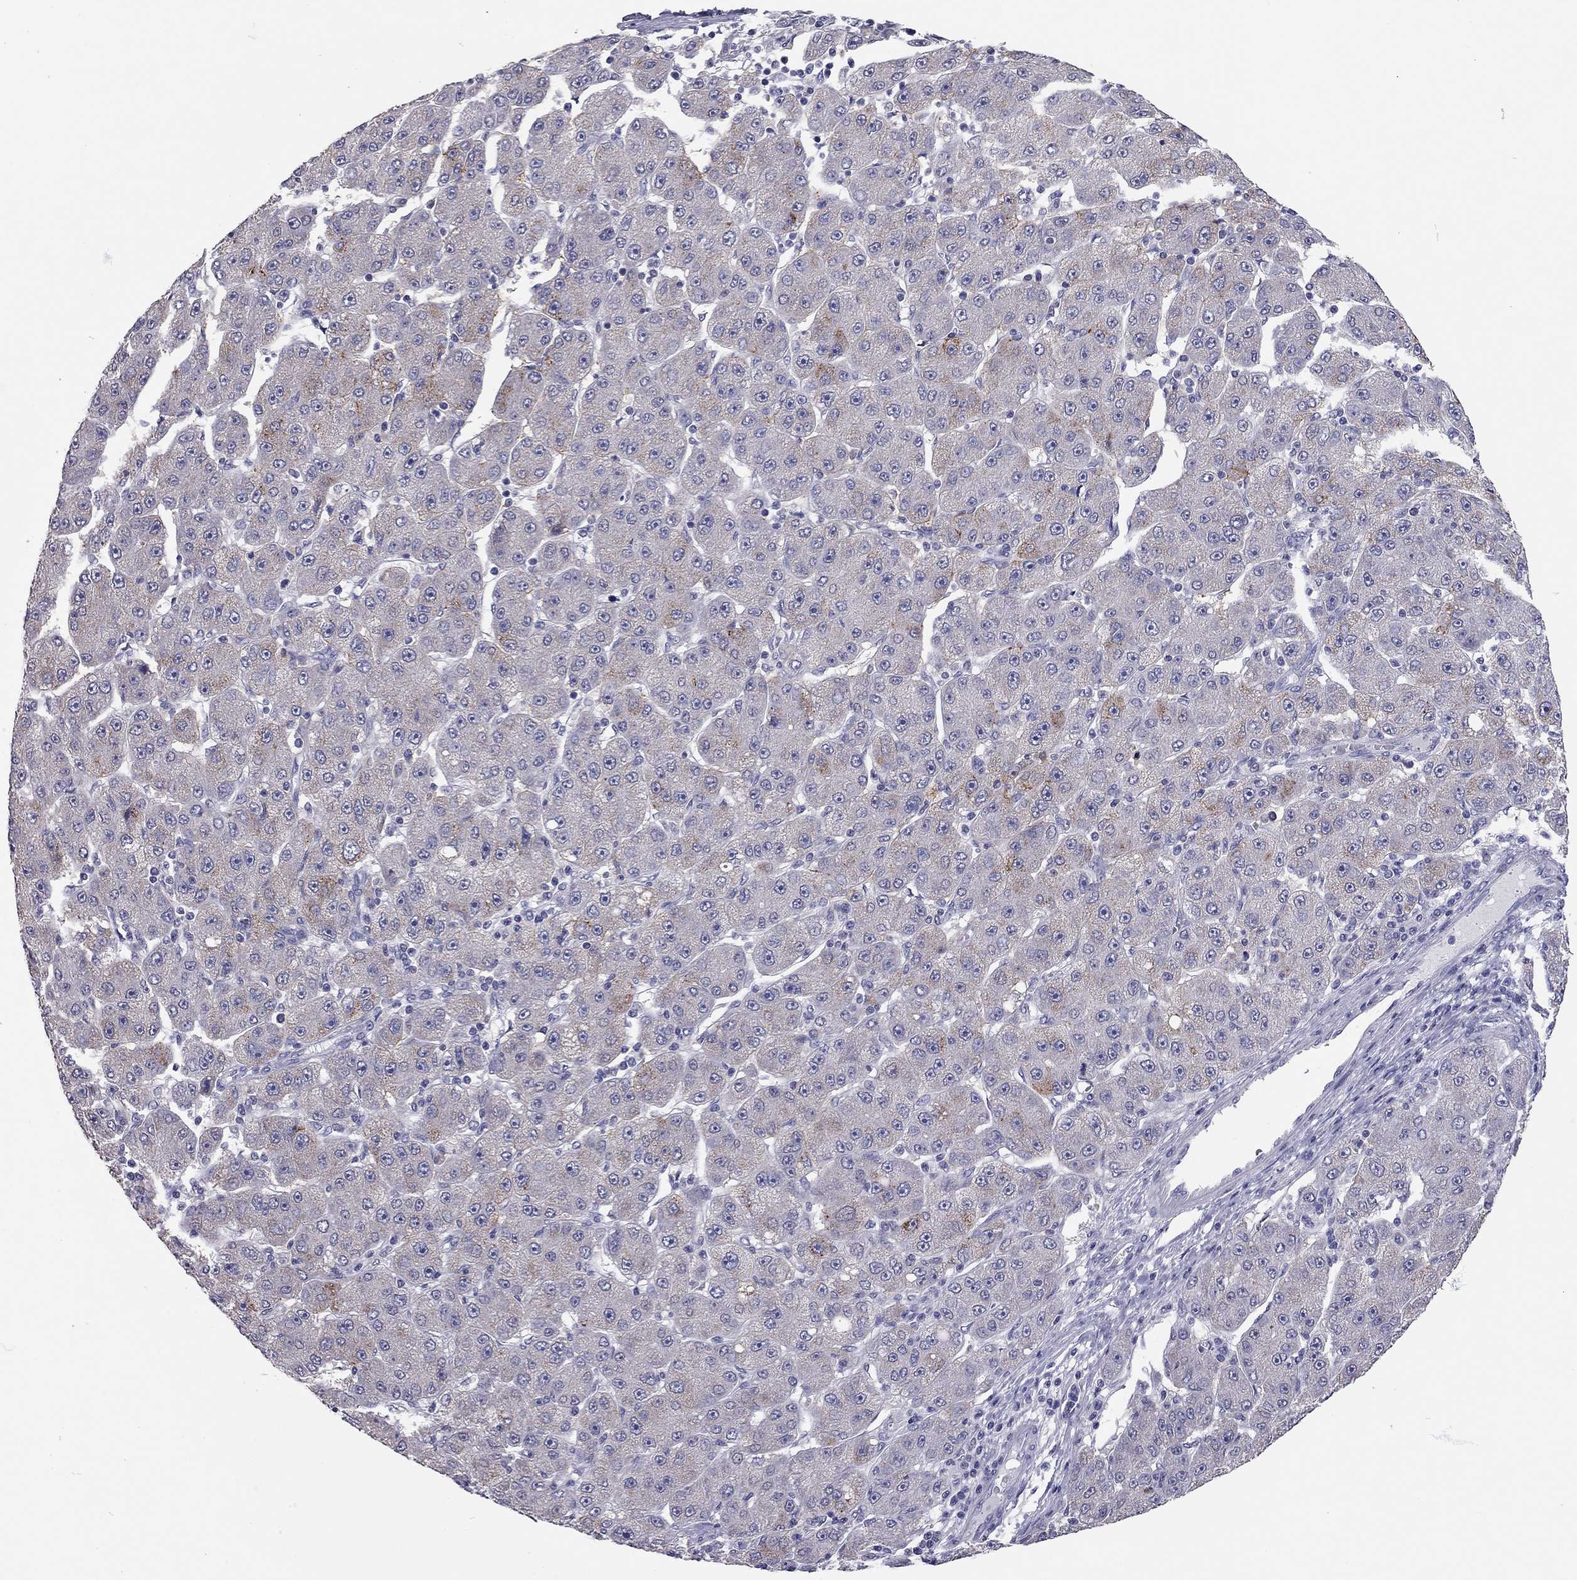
{"staining": {"intensity": "strong", "quantity": "<25%", "location": "cytoplasmic/membranous"}, "tissue": "liver cancer", "cell_type": "Tumor cells", "image_type": "cancer", "snomed": [{"axis": "morphology", "description": "Carcinoma, Hepatocellular, NOS"}, {"axis": "topography", "description": "Liver"}], "caption": "Brown immunohistochemical staining in human liver hepatocellular carcinoma reveals strong cytoplasmic/membranous expression in approximately <25% of tumor cells.", "gene": "SCARB1", "patient": {"sex": "male", "age": 67}}